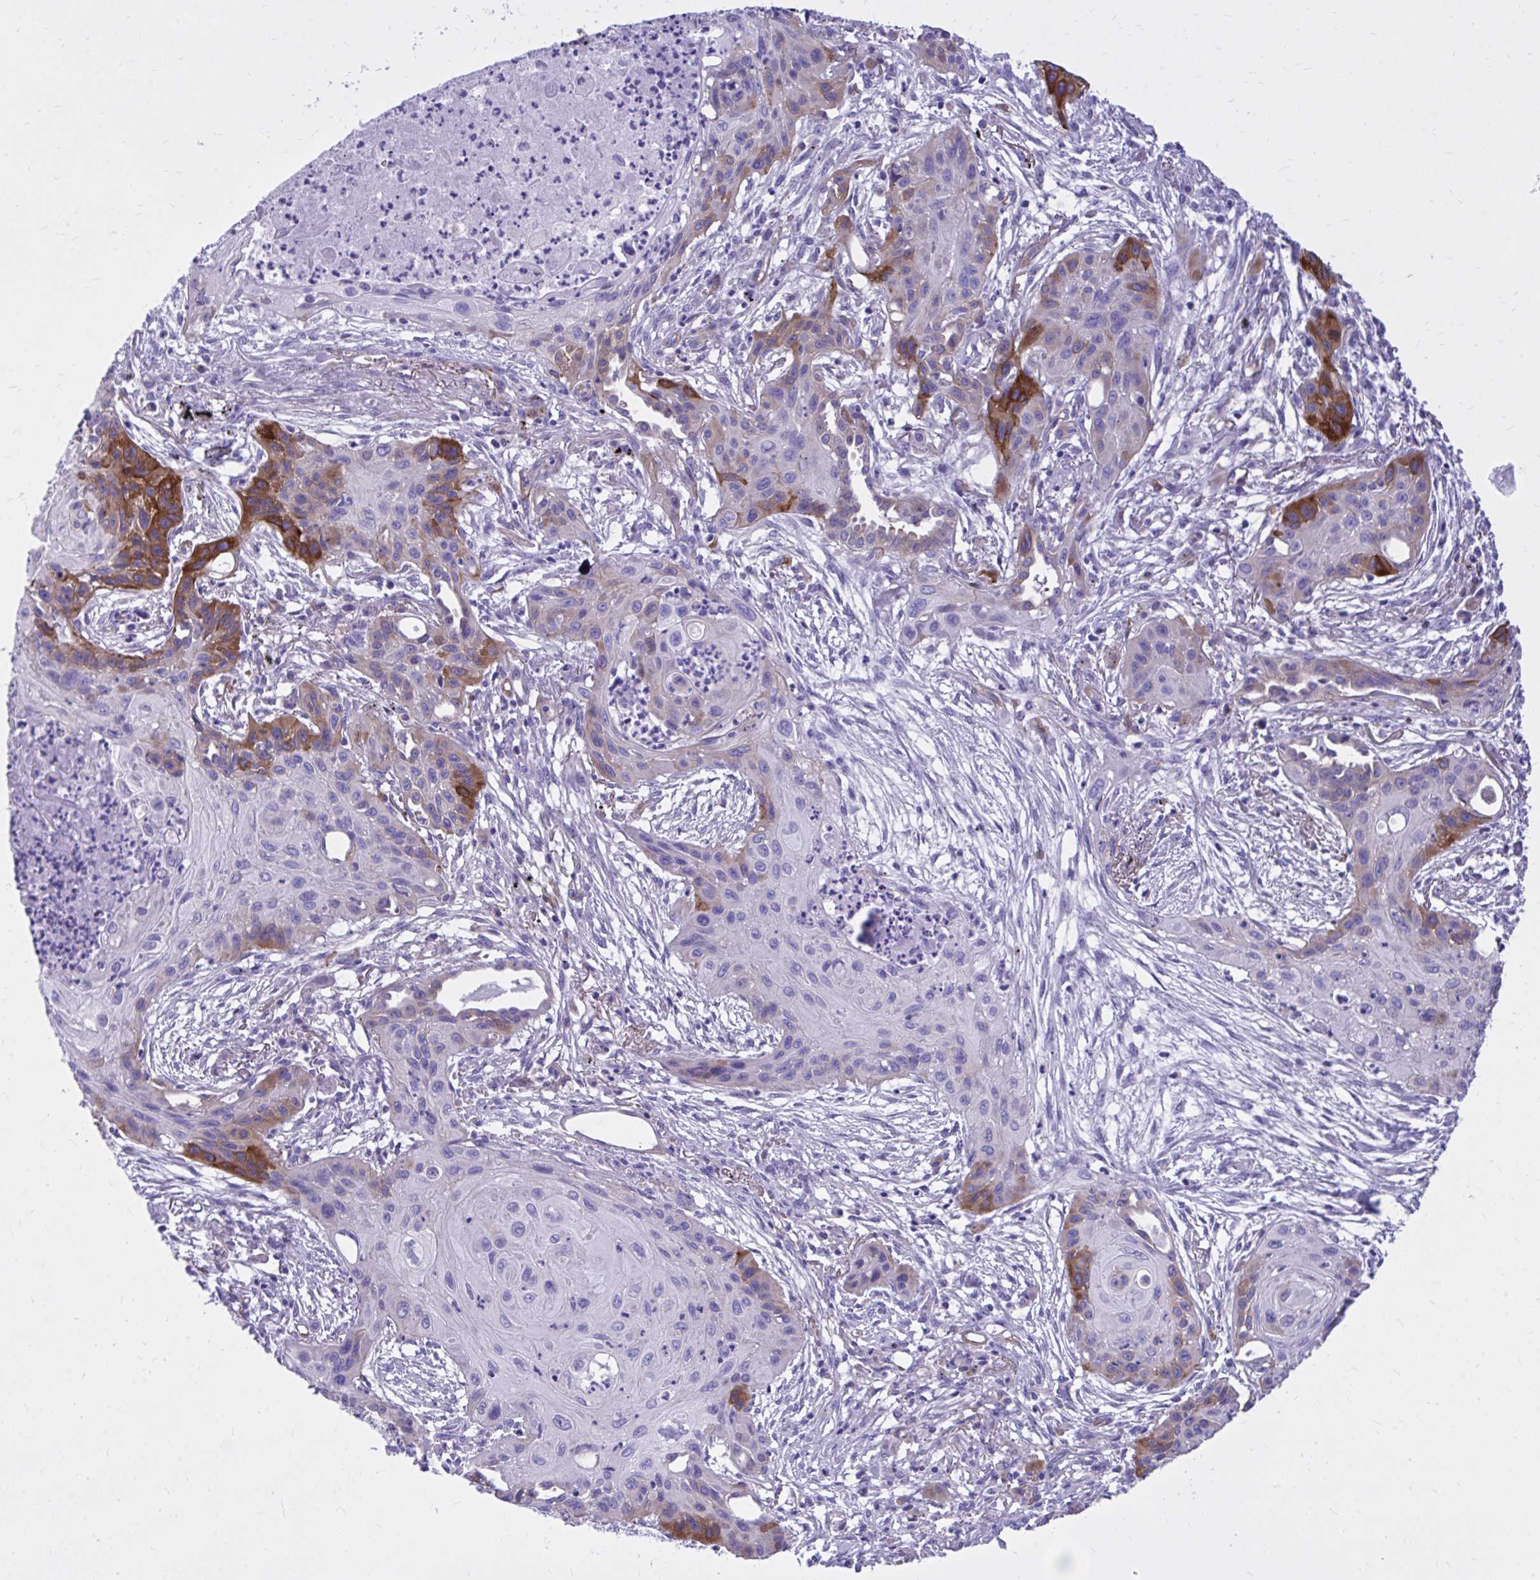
{"staining": {"intensity": "strong", "quantity": "<25%", "location": "cytoplasmic/membranous"}, "tissue": "lung cancer", "cell_type": "Tumor cells", "image_type": "cancer", "snomed": [{"axis": "morphology", "description": "Squamous cell carcinoma, NOS"}, {"axis": "topography", "description": "Lung"}], "caption": "Immunohistochemistry (DAB) staining of lung cancer shows strong cytoplasmic/membranous protein staining in about <25% of tumor cells.", "gene": "EPB41L1", "patient": {"sex": "male", "age": 71}}